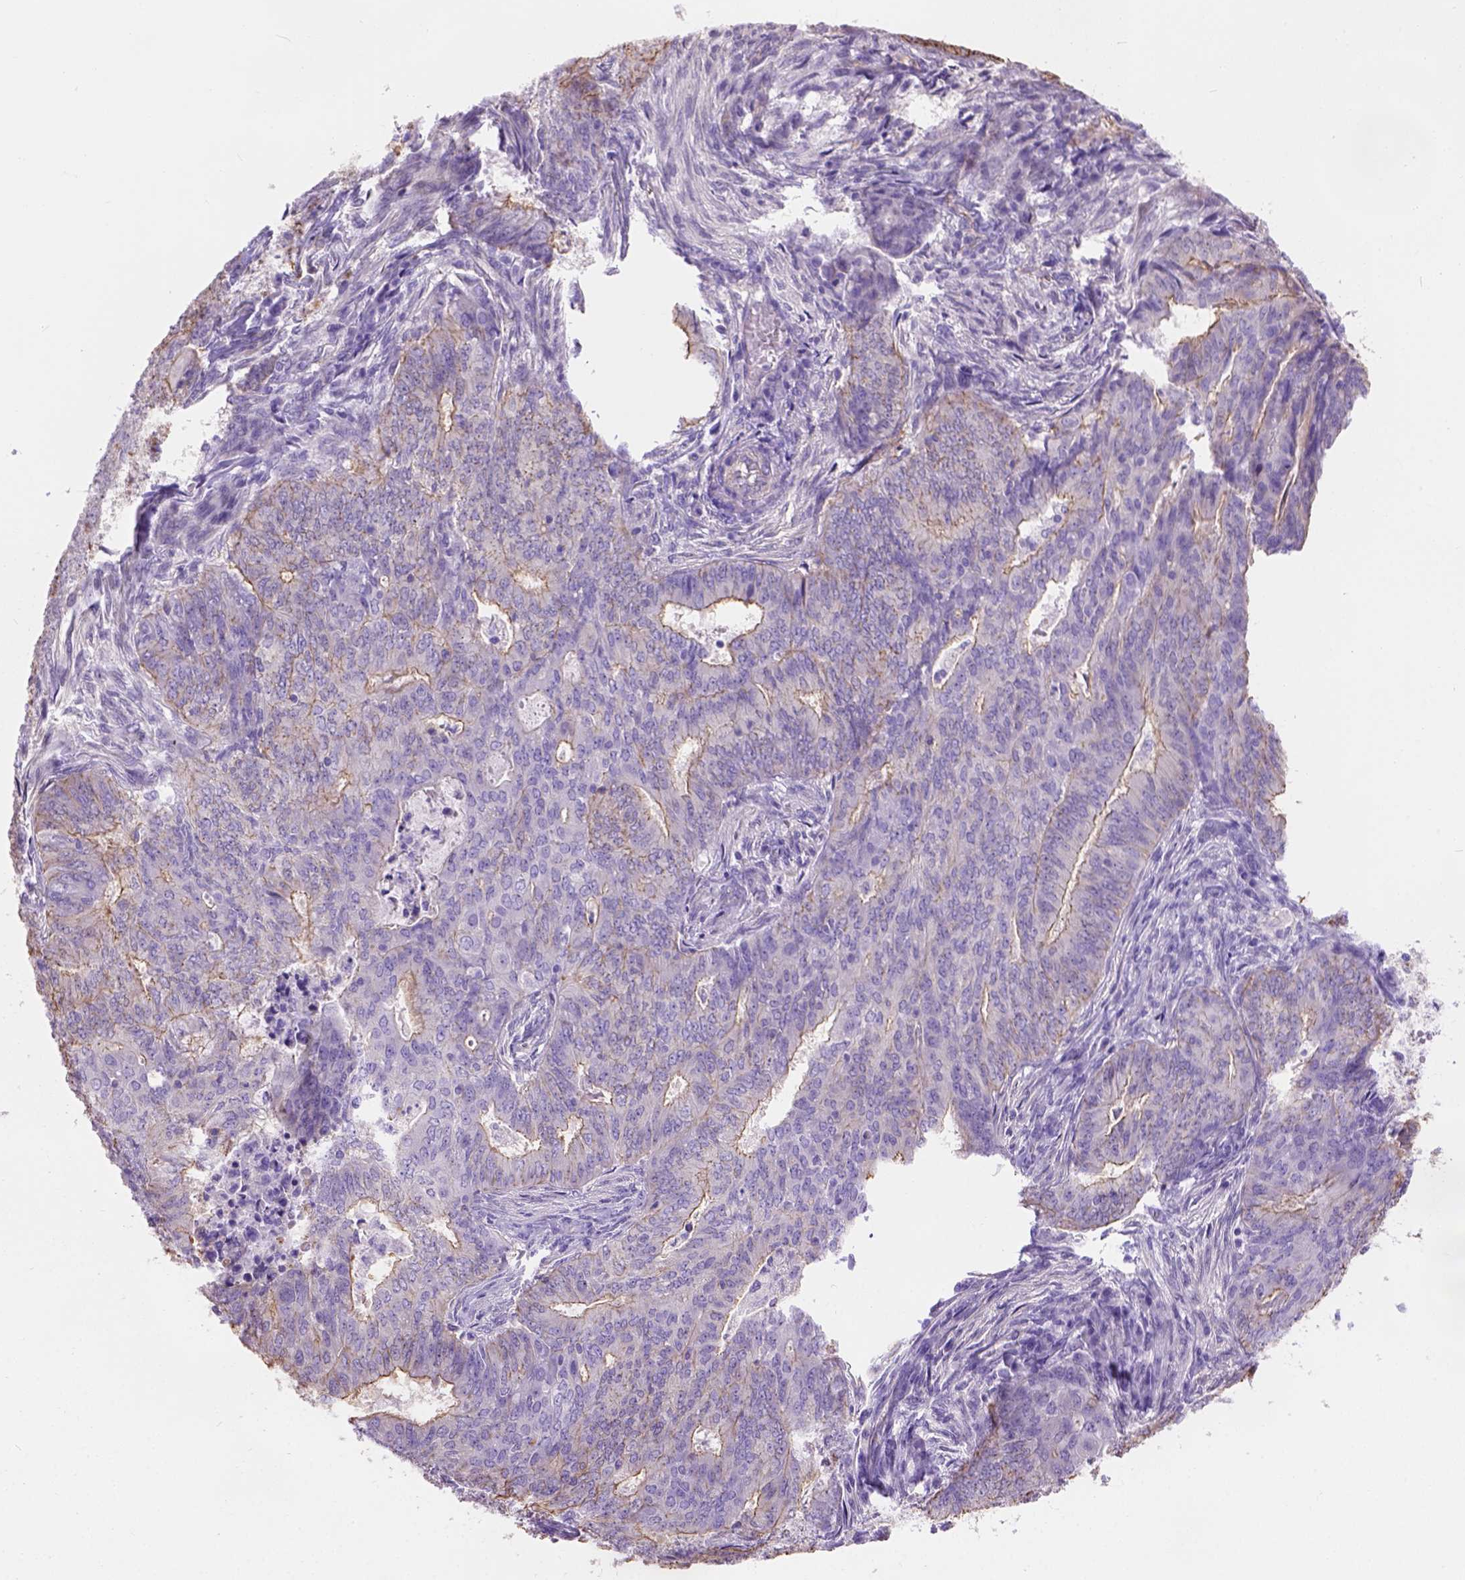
{"staining": {"intensity": "moderate", "quantity": "25%-75%", "location": "cytoplasmic/membranous"}, "tissue": "endometrial cancer", "cell_type": "Tumor cells", "image_type": "cancer", "snomed": [{"axis": "morphology", "description": "Adenocarcinoma, NOS"}, {"axis": "topography", "description": "Endometrium"}], "caption": "This photomicrograph displays endometrial cancer (adenocarcinoma) stained with immunohistochemistry (IHC) to label a protein in brown. The cytoplasmic/membranous of tumor cells show moderate positivity for the protein. Nuclei are counter-stained blue.", "gene": "PHF7", "patient": {"sex": "female", "age": 62}}